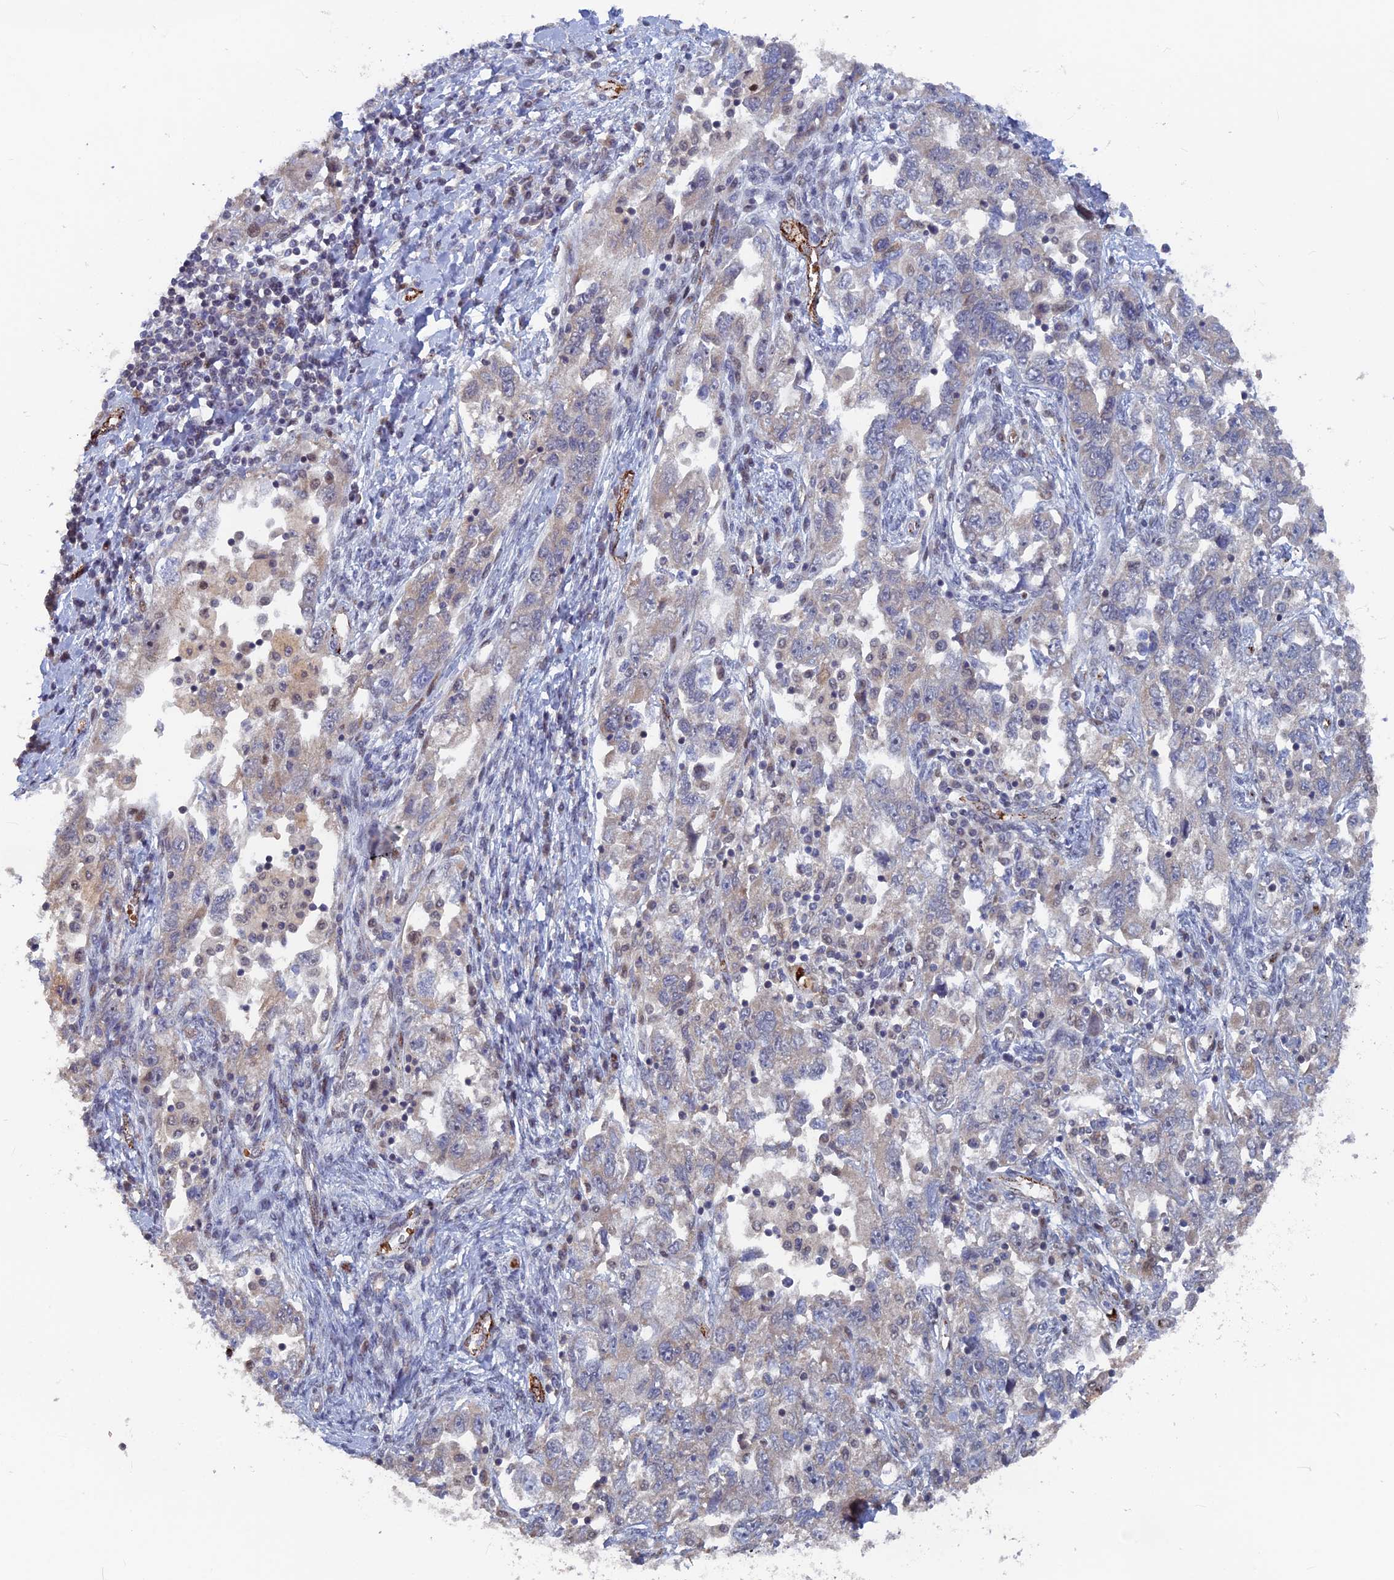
{"staining": {"intensity": "weak", "quantity": "<25%", "location": "cytoplasmic/membranous"}, "tissue": "ovarian cancer", "cell_type": "Tumor cells", "image_type": "cancer", "snomed": [{"axis": "morphology", "description": "Carcinoma, NOS"}, {"axis": "morphology", "description": "Cystadenocarcinoma, serous, NOS"}, {"axis": "topography", "description": "Ovary"}], "caption": "An immunohistochemistry photomicrograph of serous cystadenocarcinoma (ovarian) is shown. There is no staining in tumor cells of serous cystadenocarcinoma (ovarian). The staining was performed using DAB (3,3'-diaminobenzidine) to visualize the protein expression in brown, while the nuclei were stained in blue with hematoxylin (Magnification: 20x).", "gene": "SH3D21", "patient": {"sex": "female", "age": 69}}